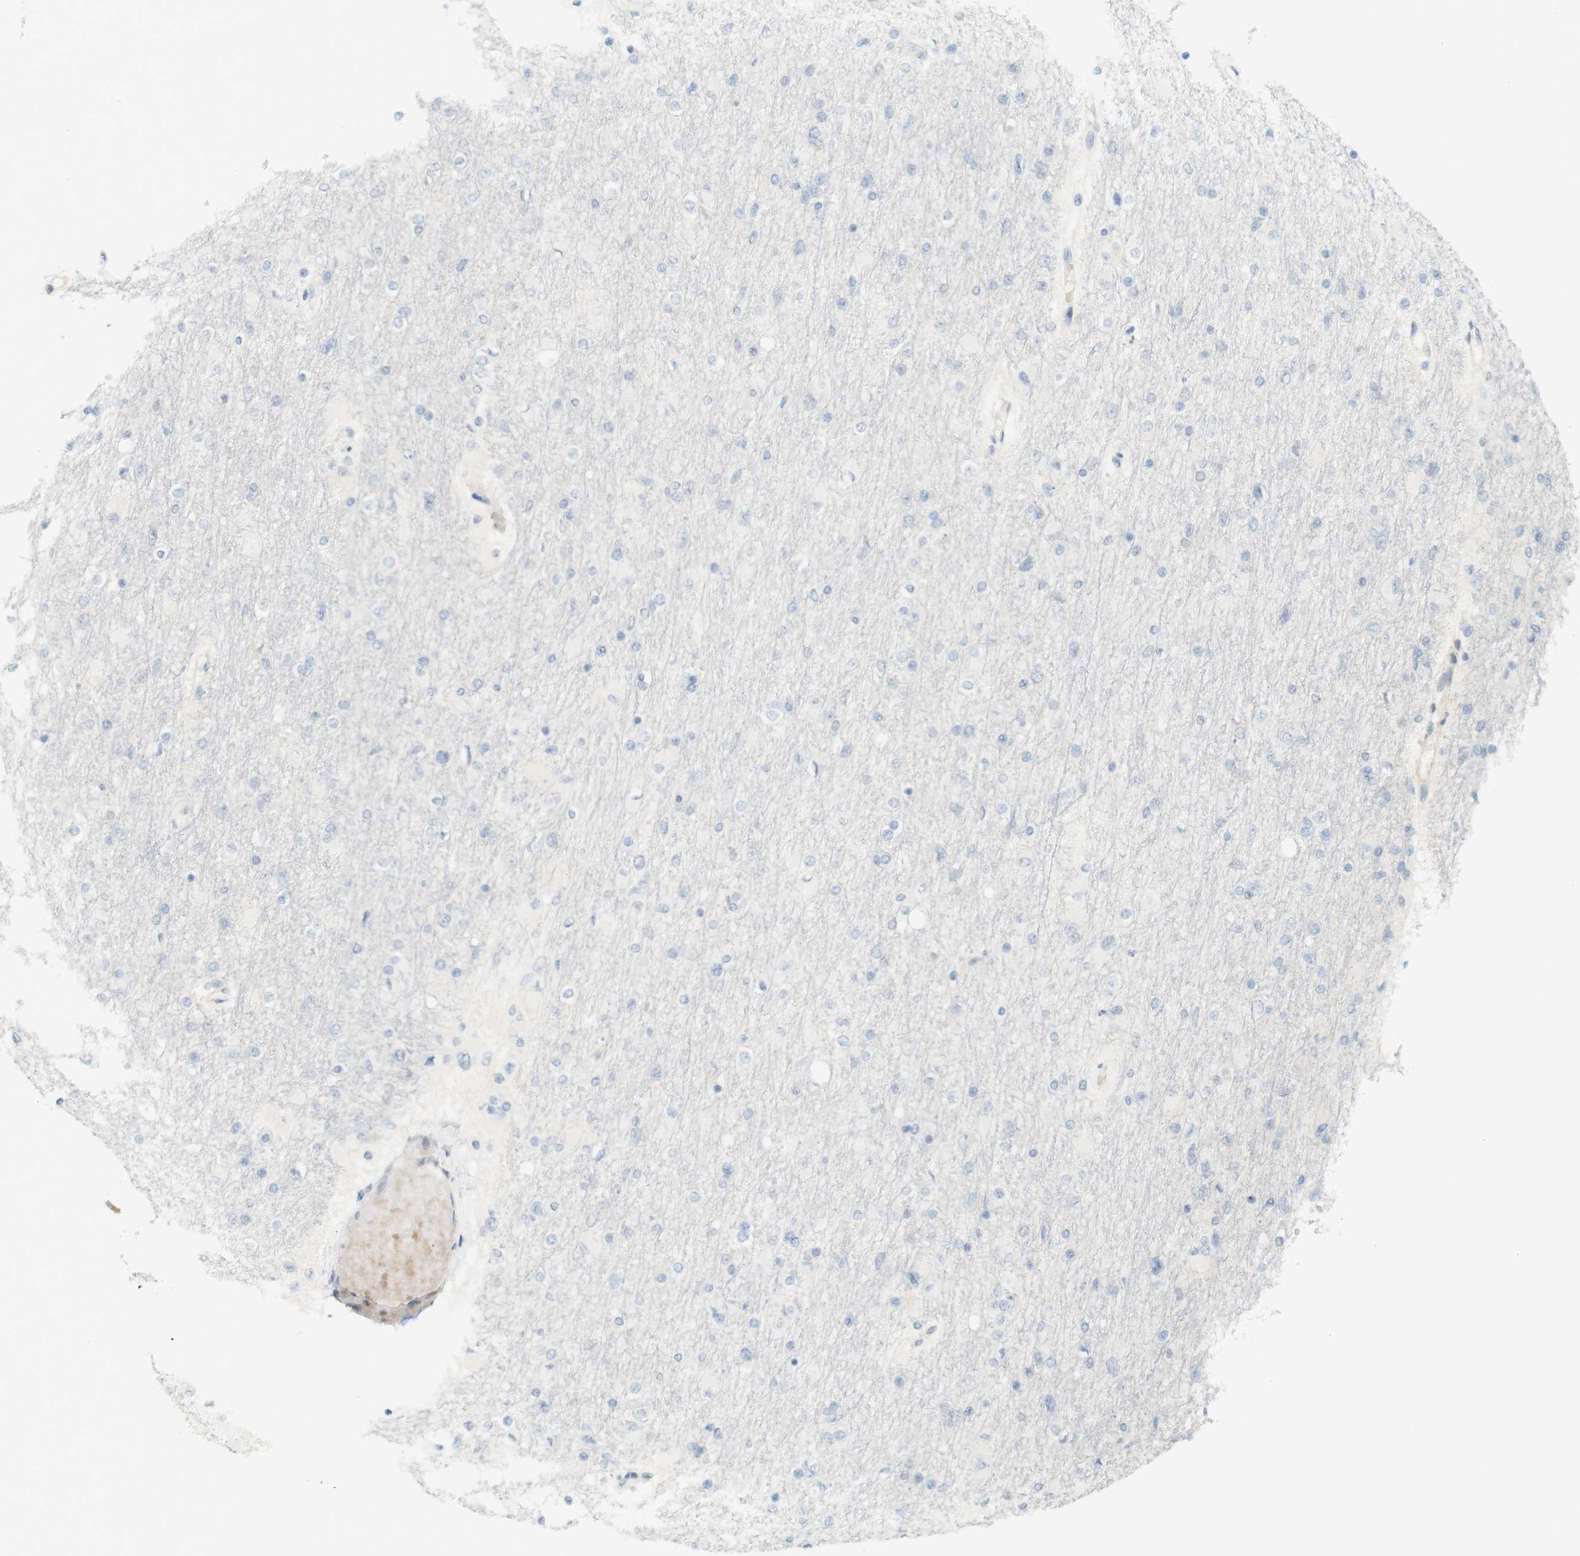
{"staining": {"intensity": "negative", "quantity": "none", "location": "none"}, "tissue": "glioma", "cell_type": "Tumor cells", "image_type": "cancer", "snomed": [{"axis": "morphology", "description": "Glioma, malignant, High grade"}, {"axis": "topography", "description": "Cerebral cortex"}], "caption": "Micrograph shows no protein positivity in tumor cells of glioma tissue. (Immunohistochemistry, brightfield microscopy, high magnification).", "gene": "PDE3A", "patient": {"sex": "female", "age": 36}}